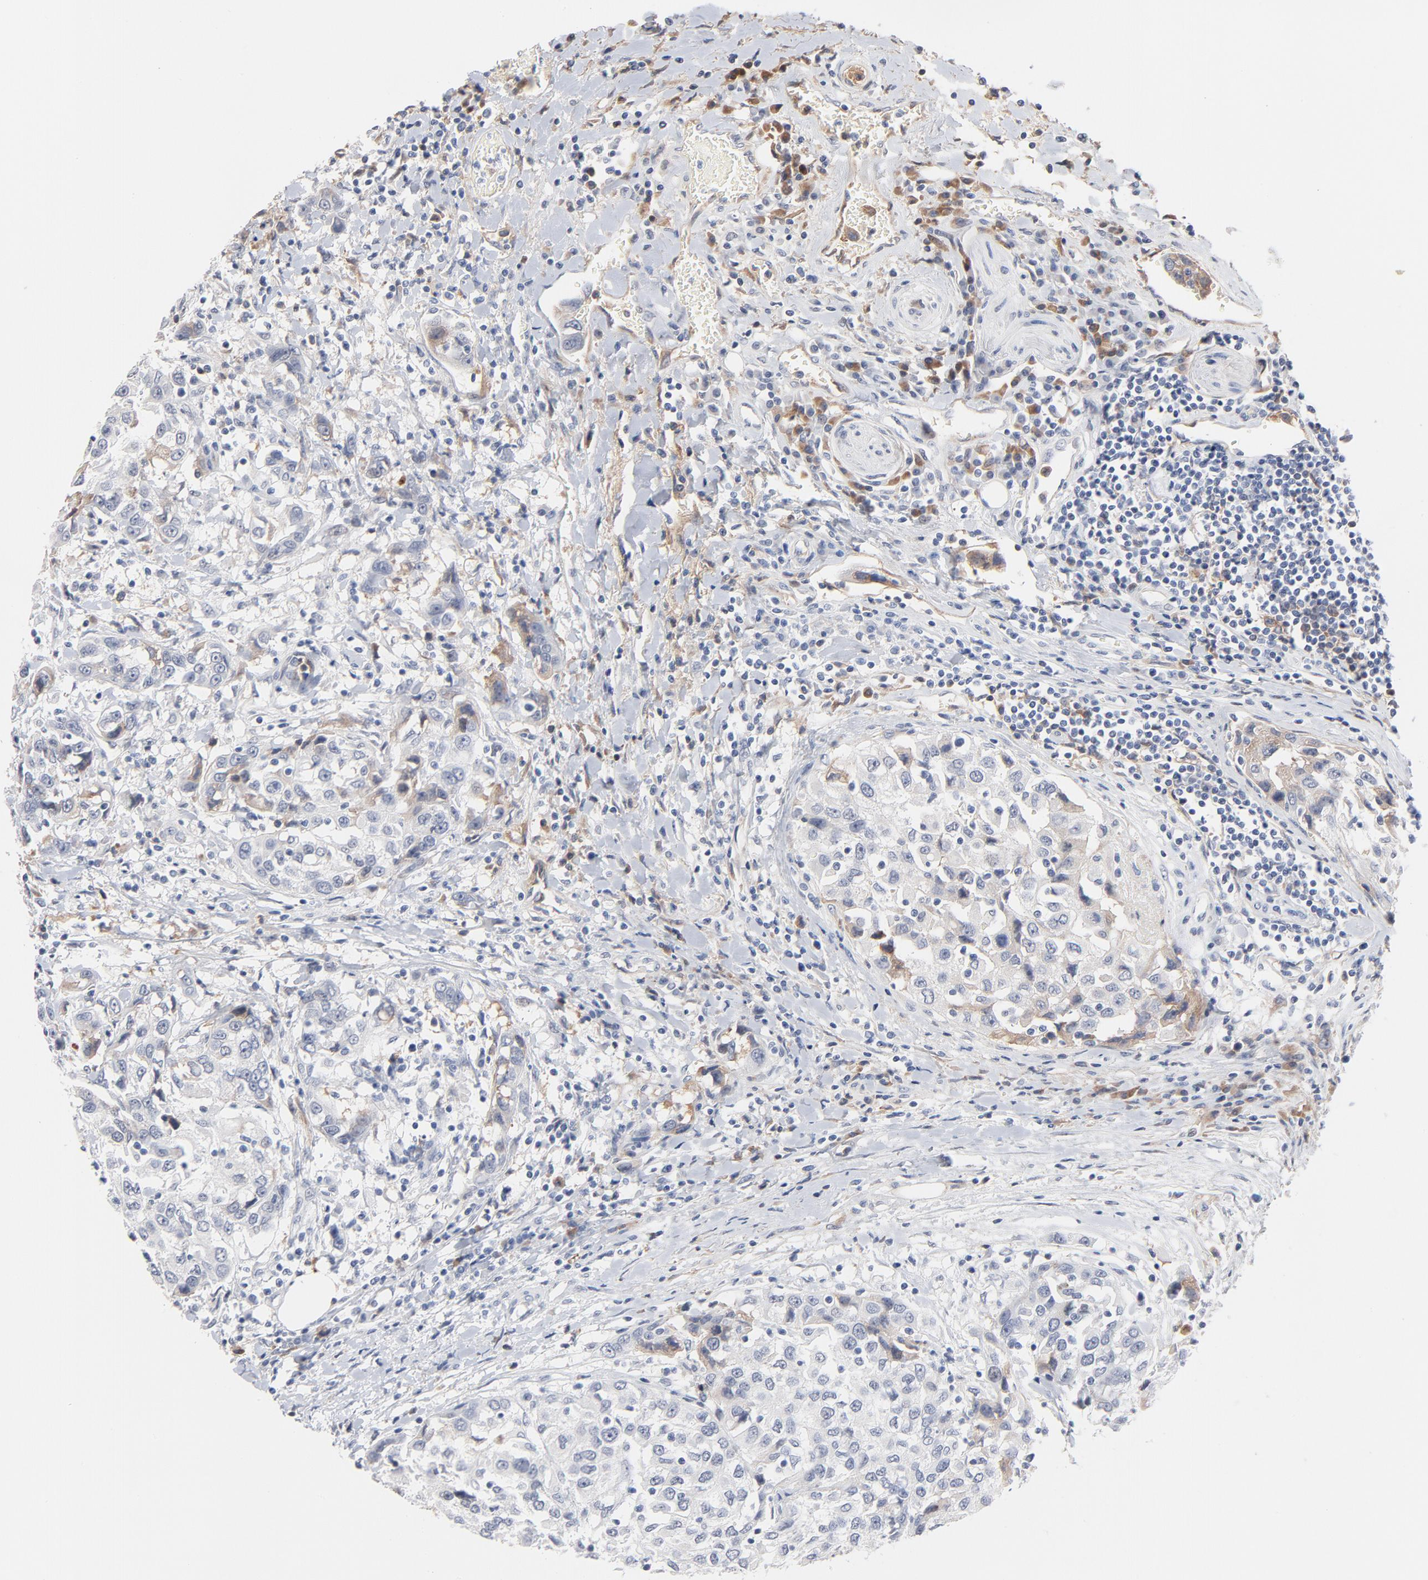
{"staining": {"intensity": "moderate", "quantity": "<25%", "location": "cytoplasmic/membranous"}, "tissue": "urothelial cancer", "cell_type": "Tumor cells", "image_type": "cancer", "snomed": [{"axis": "morphology", "description": "Urothelial carcinoma, High grade"}, {"axis": "topography", "description": "Urinary bladder"}], "caption": "Urothelial cancer stained for a protein exhibits moderate cytoplasmic/membranous positivity in tumor cells. (IHC, brightfield microscopy, high magnification).", "gene": "SERPINA4", "patient": {"sex": "female", "age": 80}}